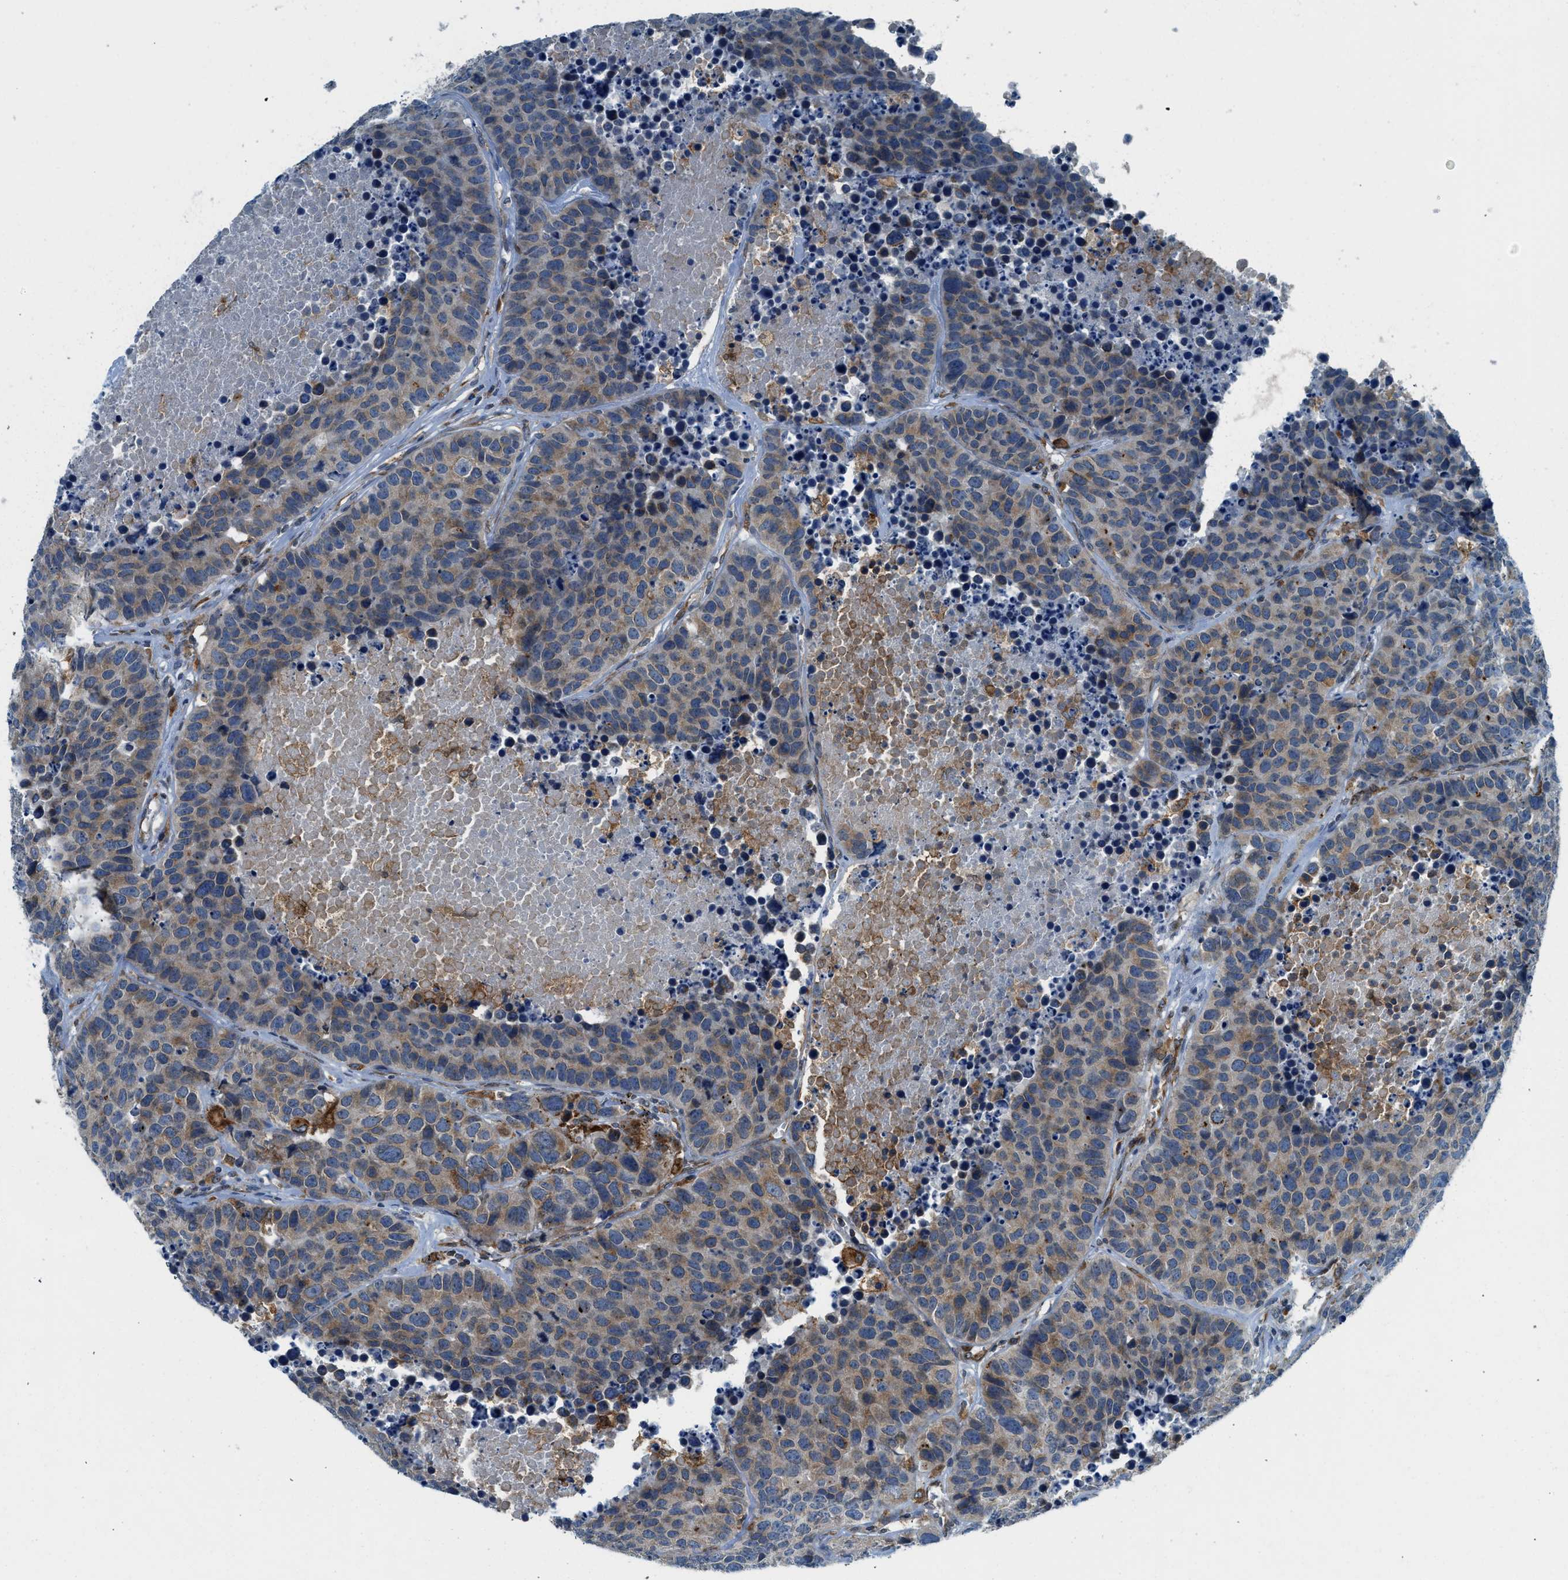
{"staining": {"intensity": "moderate", "quantity": ">75%", "location": "cytoplasmic/membranous"}, "tissue": "carcinoid", "cell_type": "Tumor cells", "image_type": "cancer", "snomed": [{"axis": "morphology", "description": "Carcinoid, malignant, NOS"}, {"axis": "topography", "description": "Lung"}], "caption": "Immunohistochemistry (IHC) image of neoplastic tissue: human malignant carcinoid stained using immunohistochemistry (IHC) reveals medium levels of moderate protein expression localized specifically in the cytoplasmic/membranous of tumor cells, appearing as a cytoplasmic/membranous brown color.", "gene": "BCAP31", "patient": {"sex": "male", "age": 60}}